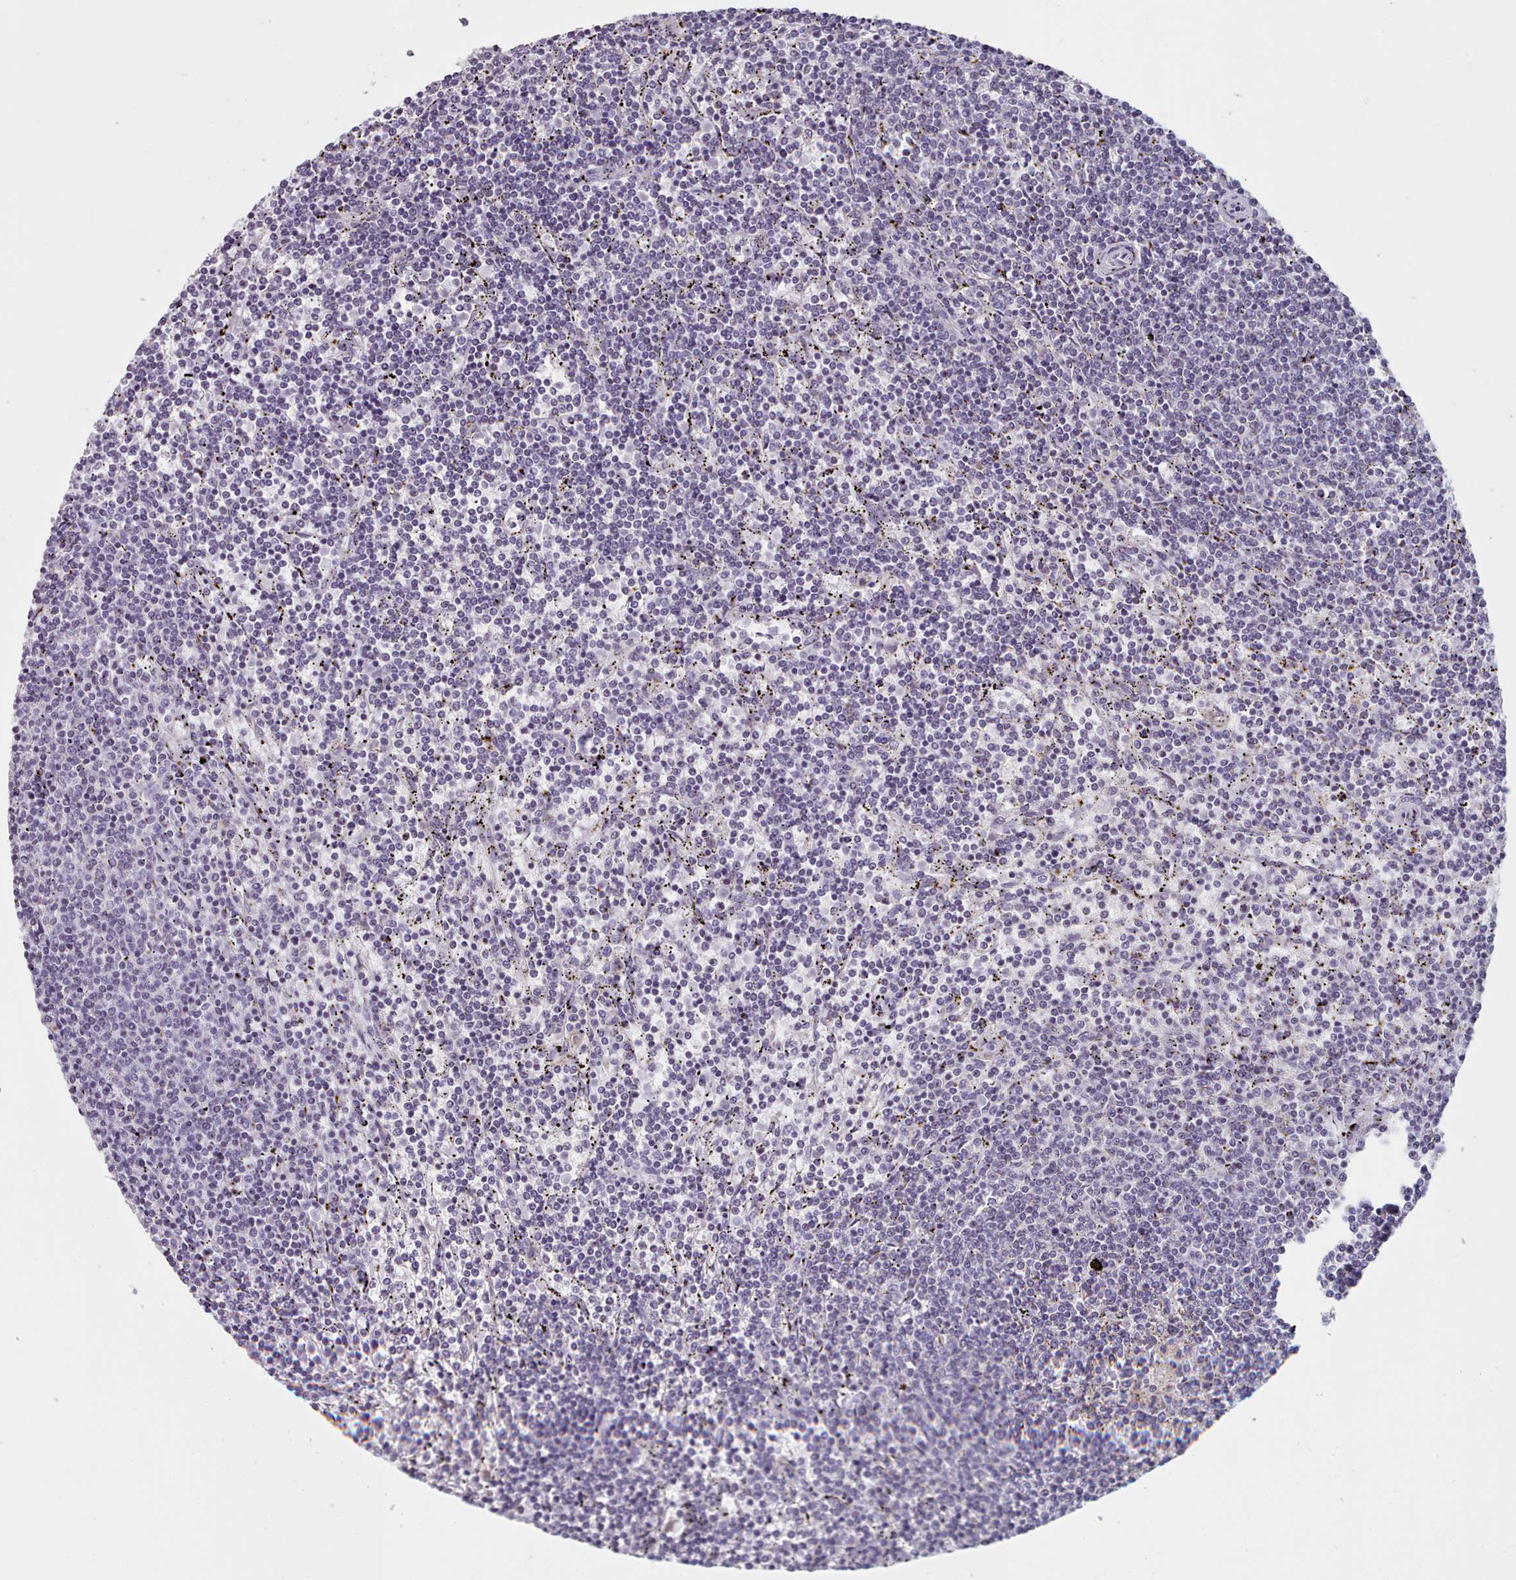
{"staining": {"intensity": "negative", "quantity": "none", "location": "none"}, "tissue": "lymphoma", "cell_type": "Tumor cells", "image_type": "cancer", "snomed": [{"axis": "morphology", "description": "Malignant lymphoma, non-Hodgkin's type, Low grade"}, {"axis": "topography", "description": "Spleen"}], "caption": "Tumor cells show no significant staining in lymphoma.", "gene": "FAM170B", "patient": {"sex": "female", "age": 50}}